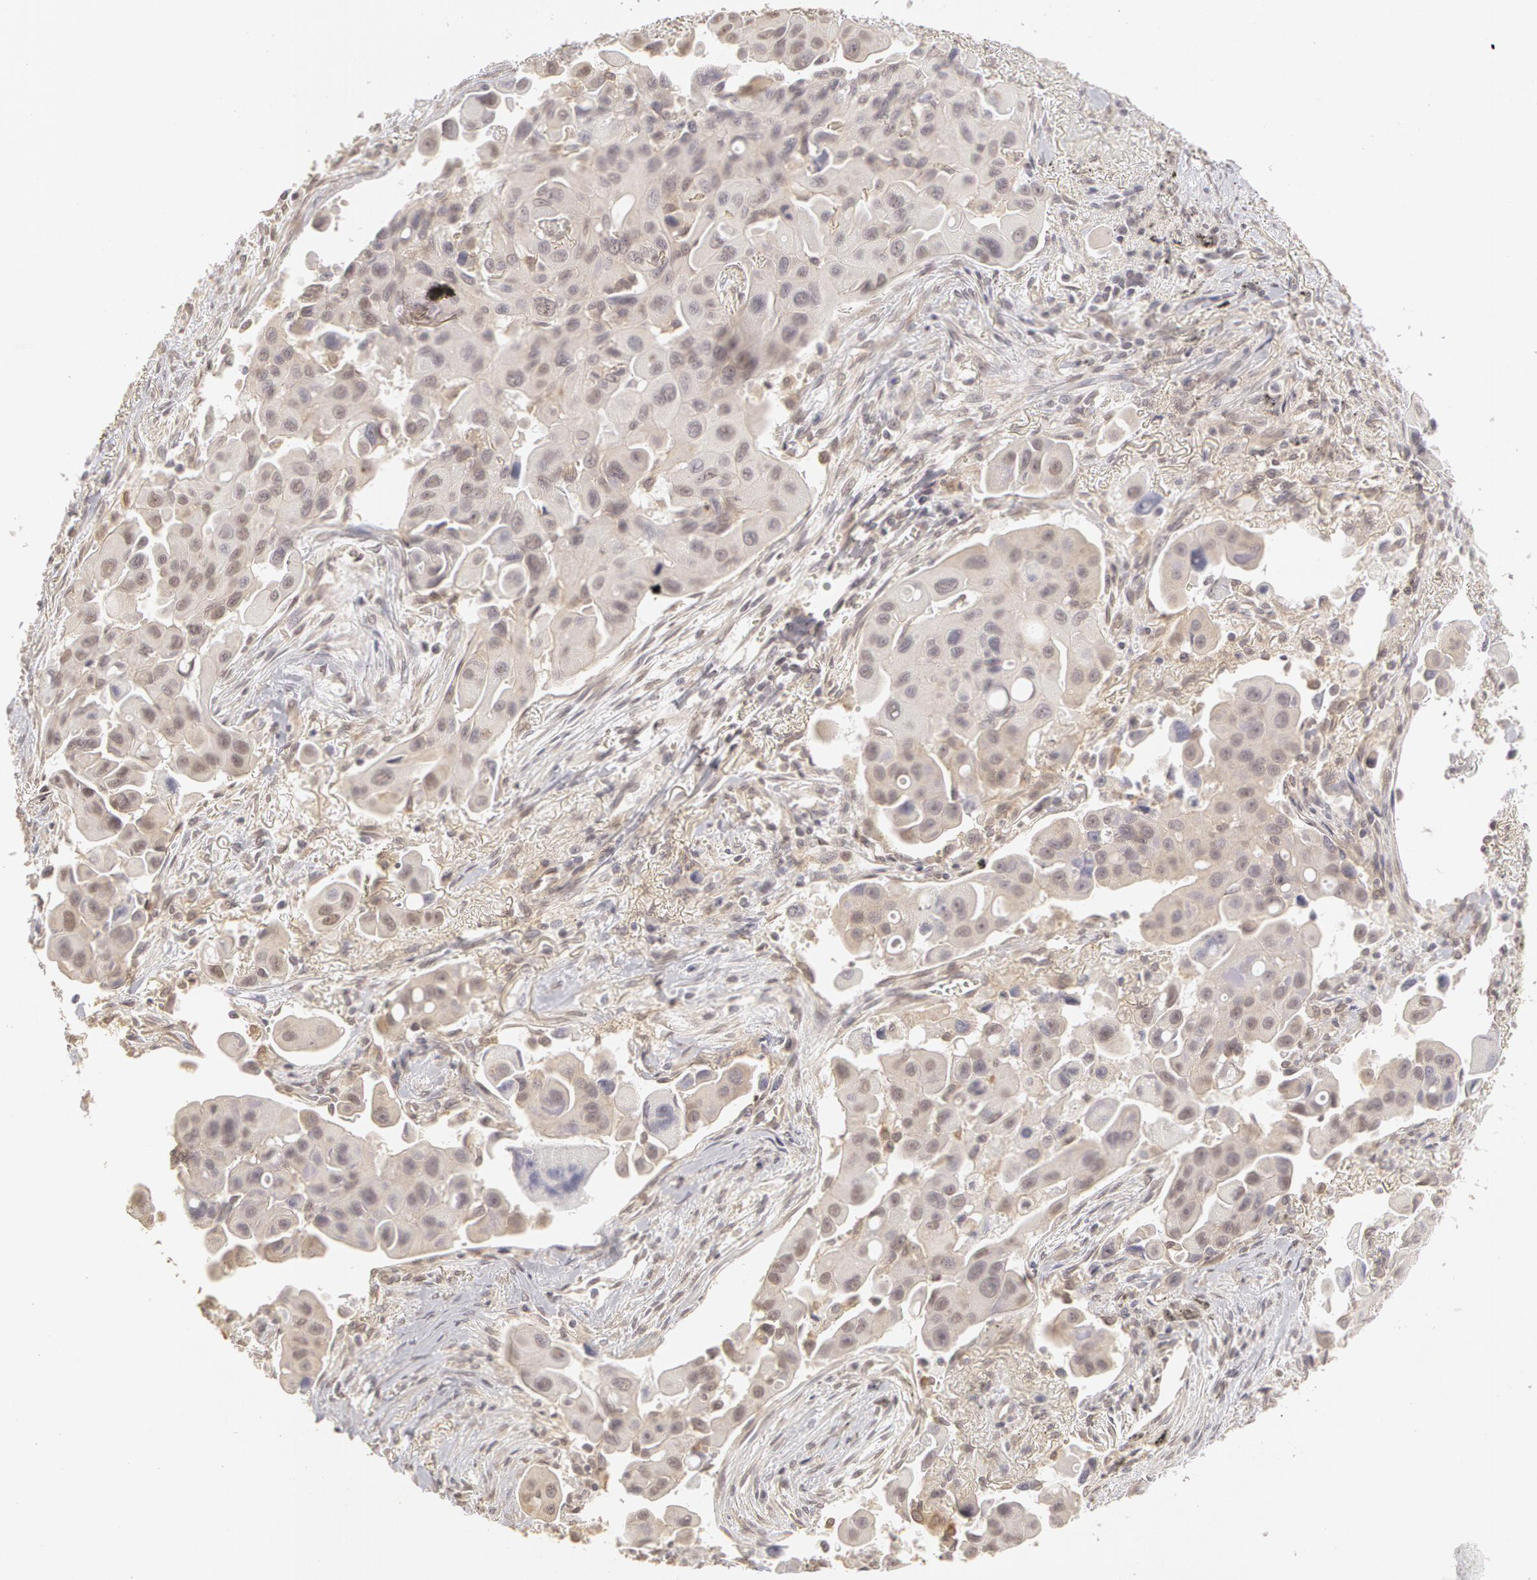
{"staining": {"intensity": "weak", "quantity": "25%-75%", "location": "cytoplasmic/membranous,nuclear"}, "tissue": "lung cancer", "cell_type": "Tumor cells", "image_type": "cancer", "snomed": [{"axis": "morphology", "description": "Adenocarcinoma, NOS"}, {"axis": "topography", "description": "Lung"}], "caption": "Weak cytoplasmic/membranous and nuclear positivity for a protein is identified in approximately 25%-75% of tumor cells of lung cancer (adenocarcinoma) using immunohistochemistry (IHC).", "gene": "ADAM10", "patient": {"sex": "male", "age": 68}}